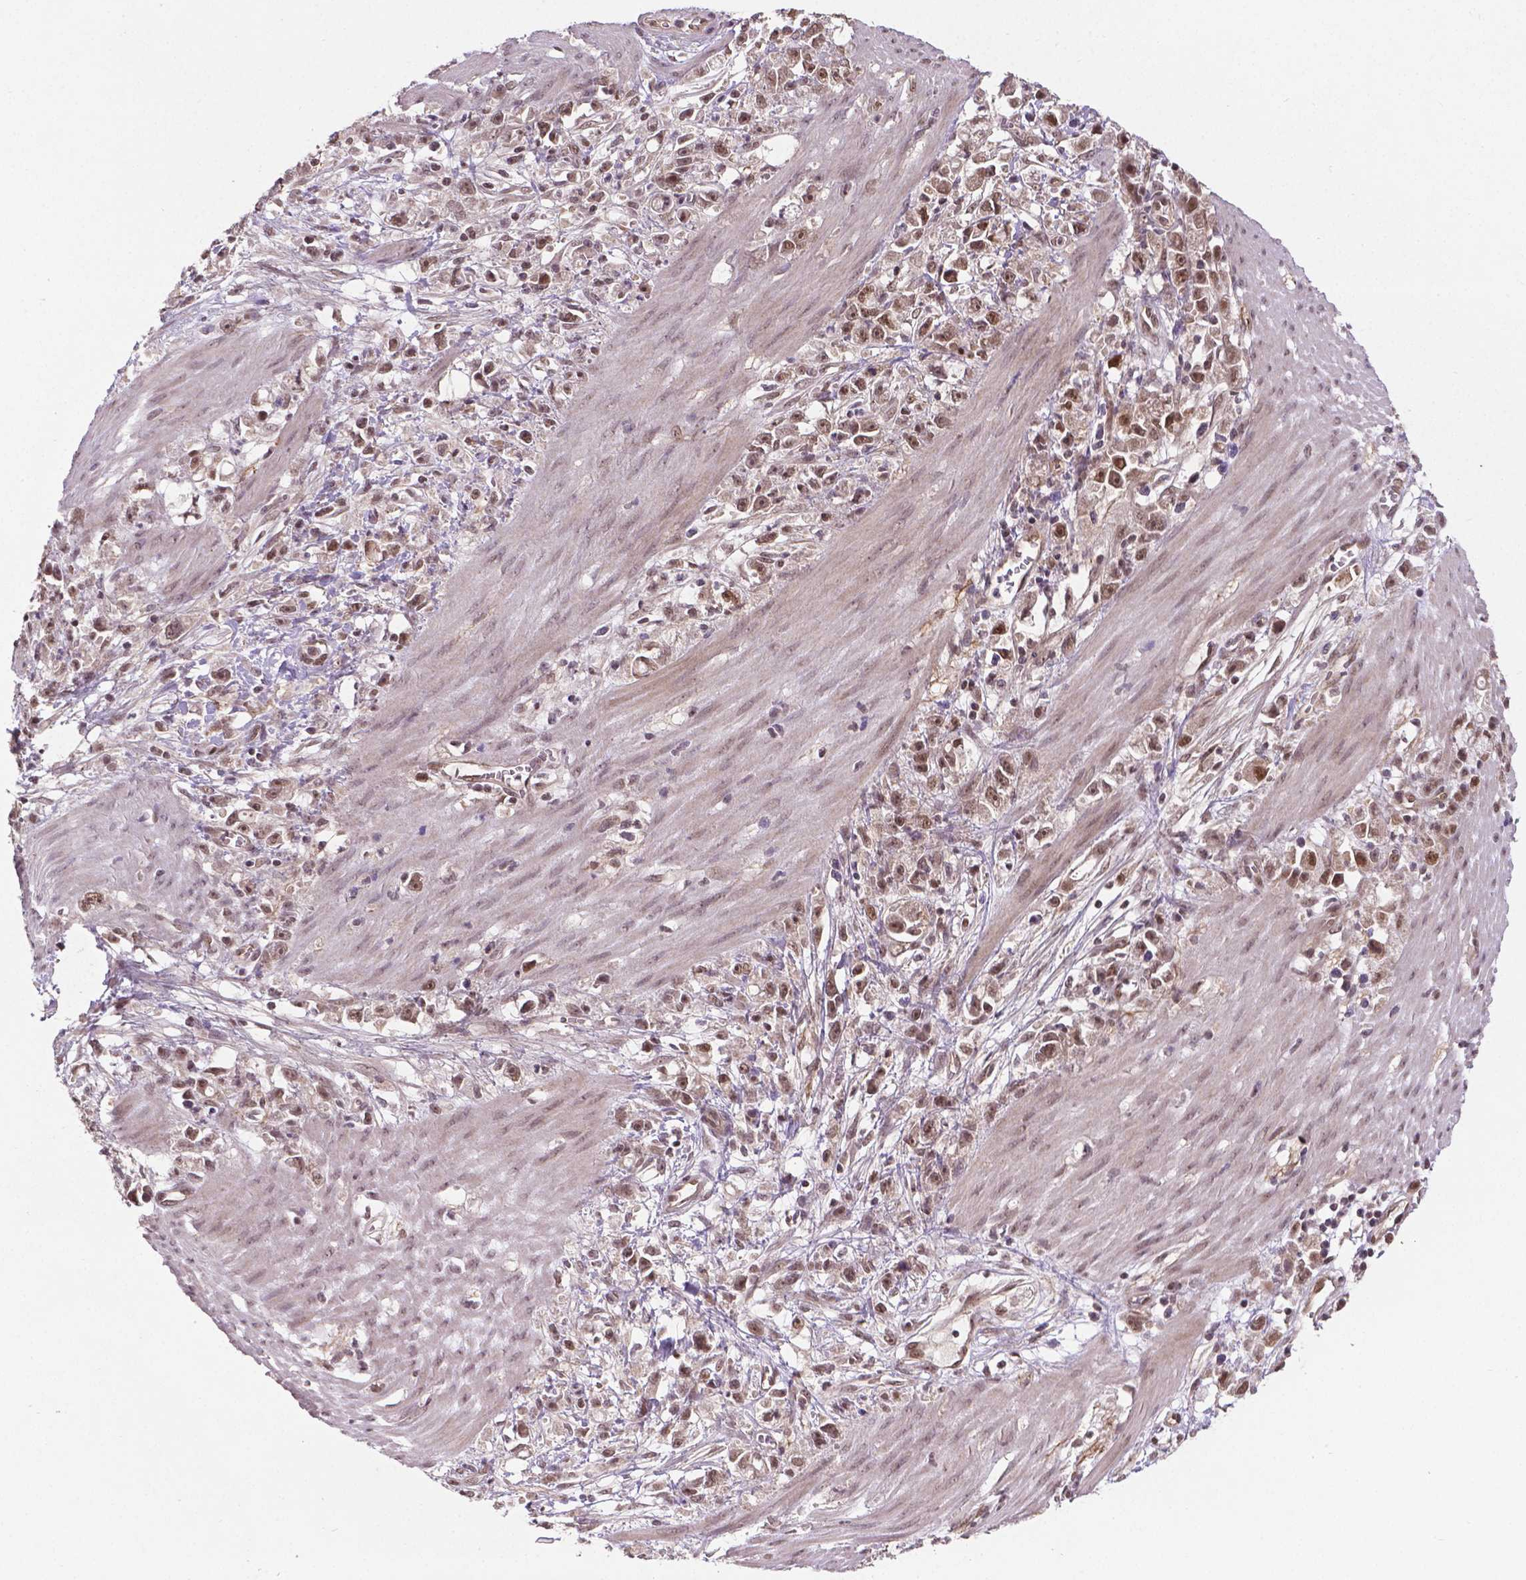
{"staining": {"intensity": "moderate", "quantity": "25%-75%", "location": "nuclear"}, "tissue": "stomach cancer", "cell_type": "Tumor cells", "image_type": "cancer", "snomed": [{"axis": "morphology", "description": "Adenocarcinoma, NOS"}, {"axis": "topography", "description": "Stomach"}], "caption": "Moderate nuclear staining for a protein is seen in approximately 25%-75% of tumor cells of stomach cancer (adenocarcinoma) using immunohistochemistry (IHC).", "gene": "ANKRD54", "patient": {"sex": "female", "age": 59}}